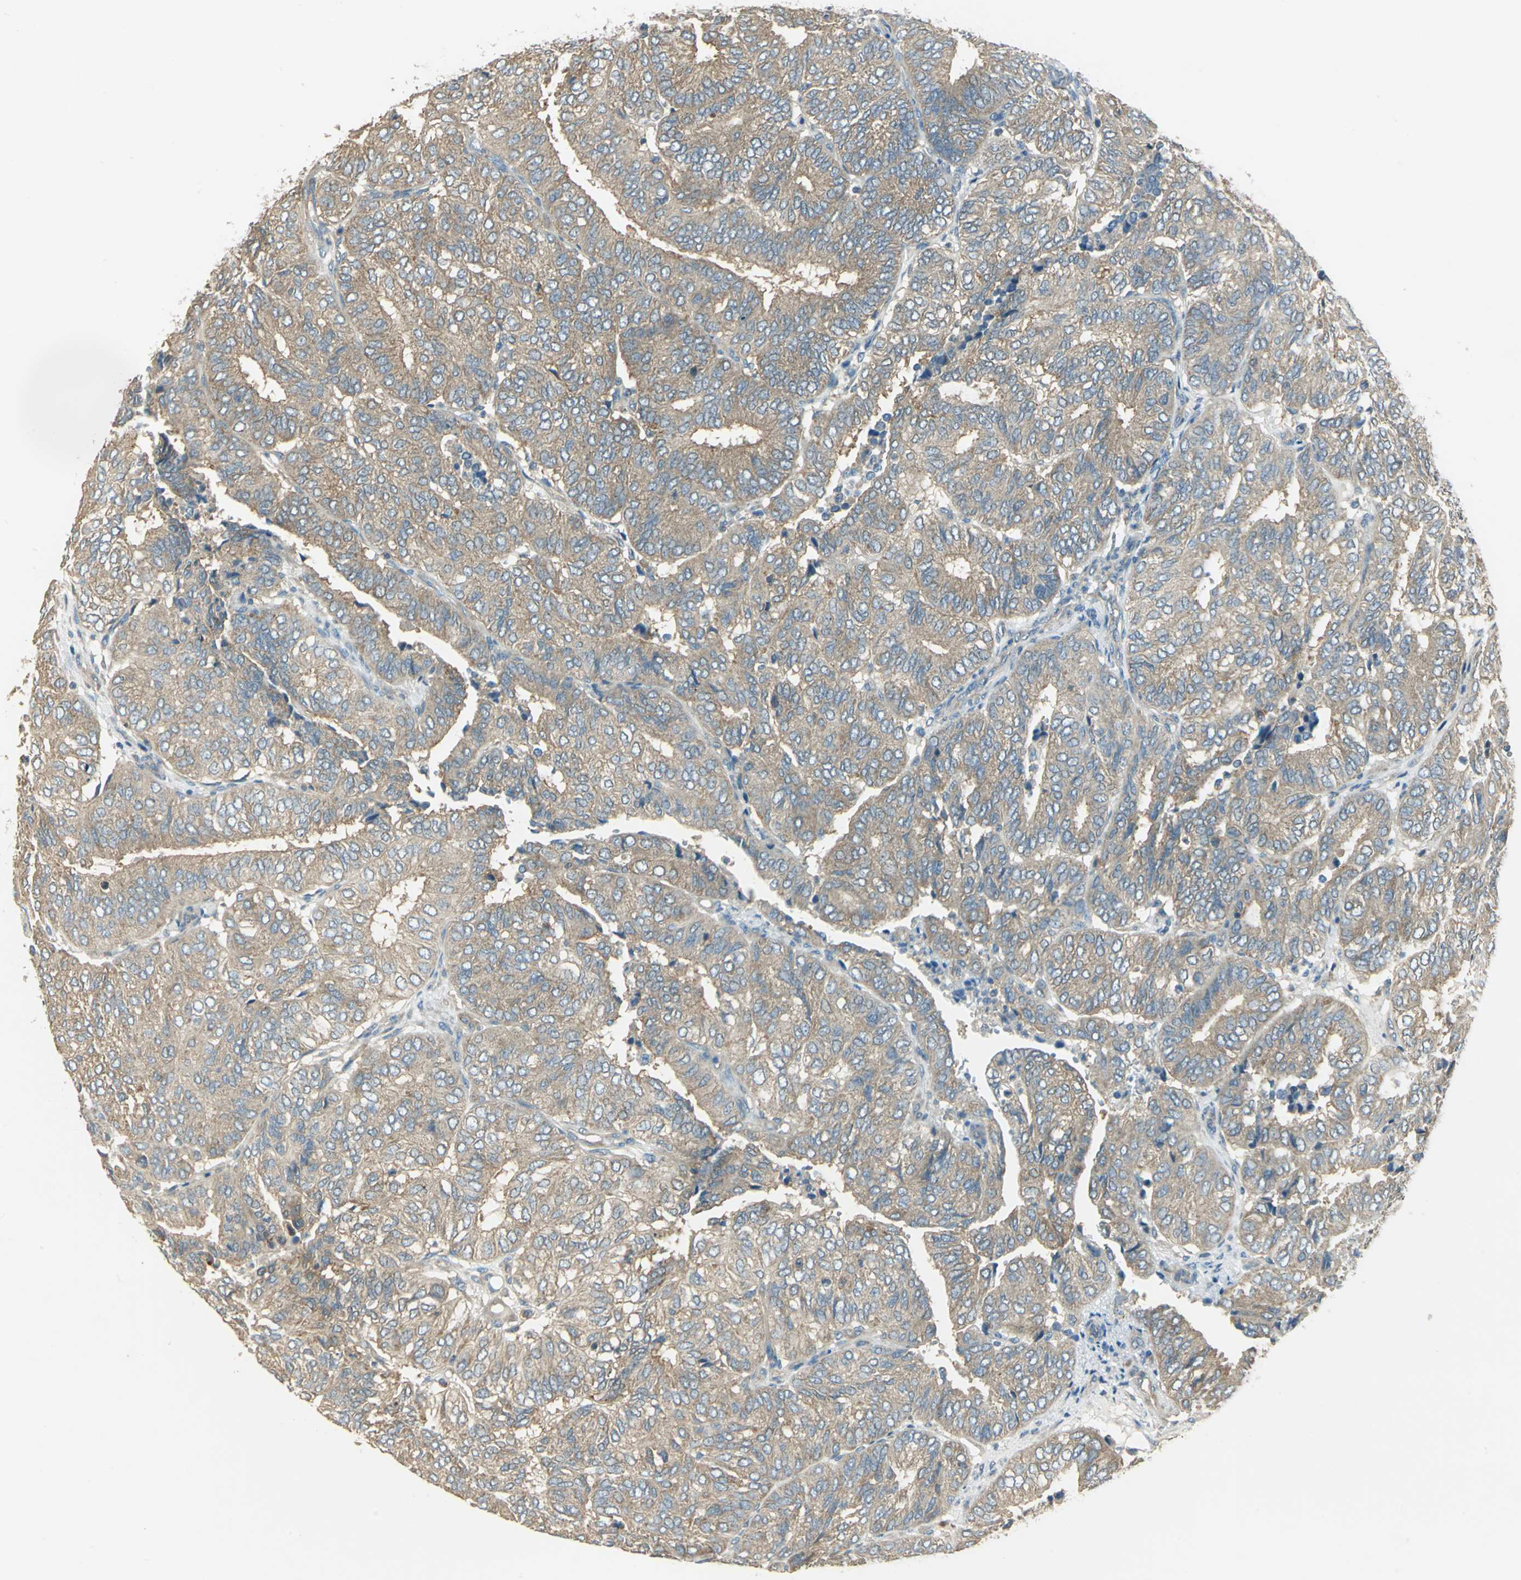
{"staining": {"intensity": "moderate", "quantity": ">75%", "location": "cytoplasmic/membranous"}, "tissue": "endometrial cancer", "cell_type": "Tumor cells", "image_type": "cancer", "snomed": [{"axis": "morphology", "description": "Adenocarcinoma, NOS"}, {"axis": "topography", "description": "Uterus"}], "caption": "Moderate cytoplasmic/membranous protein positivity is seen in approximately >75% of tumor cells in endometrial adenocarcinoma.", "gene": "SHC2", "patient": {"sex": "female", "age": 60}}